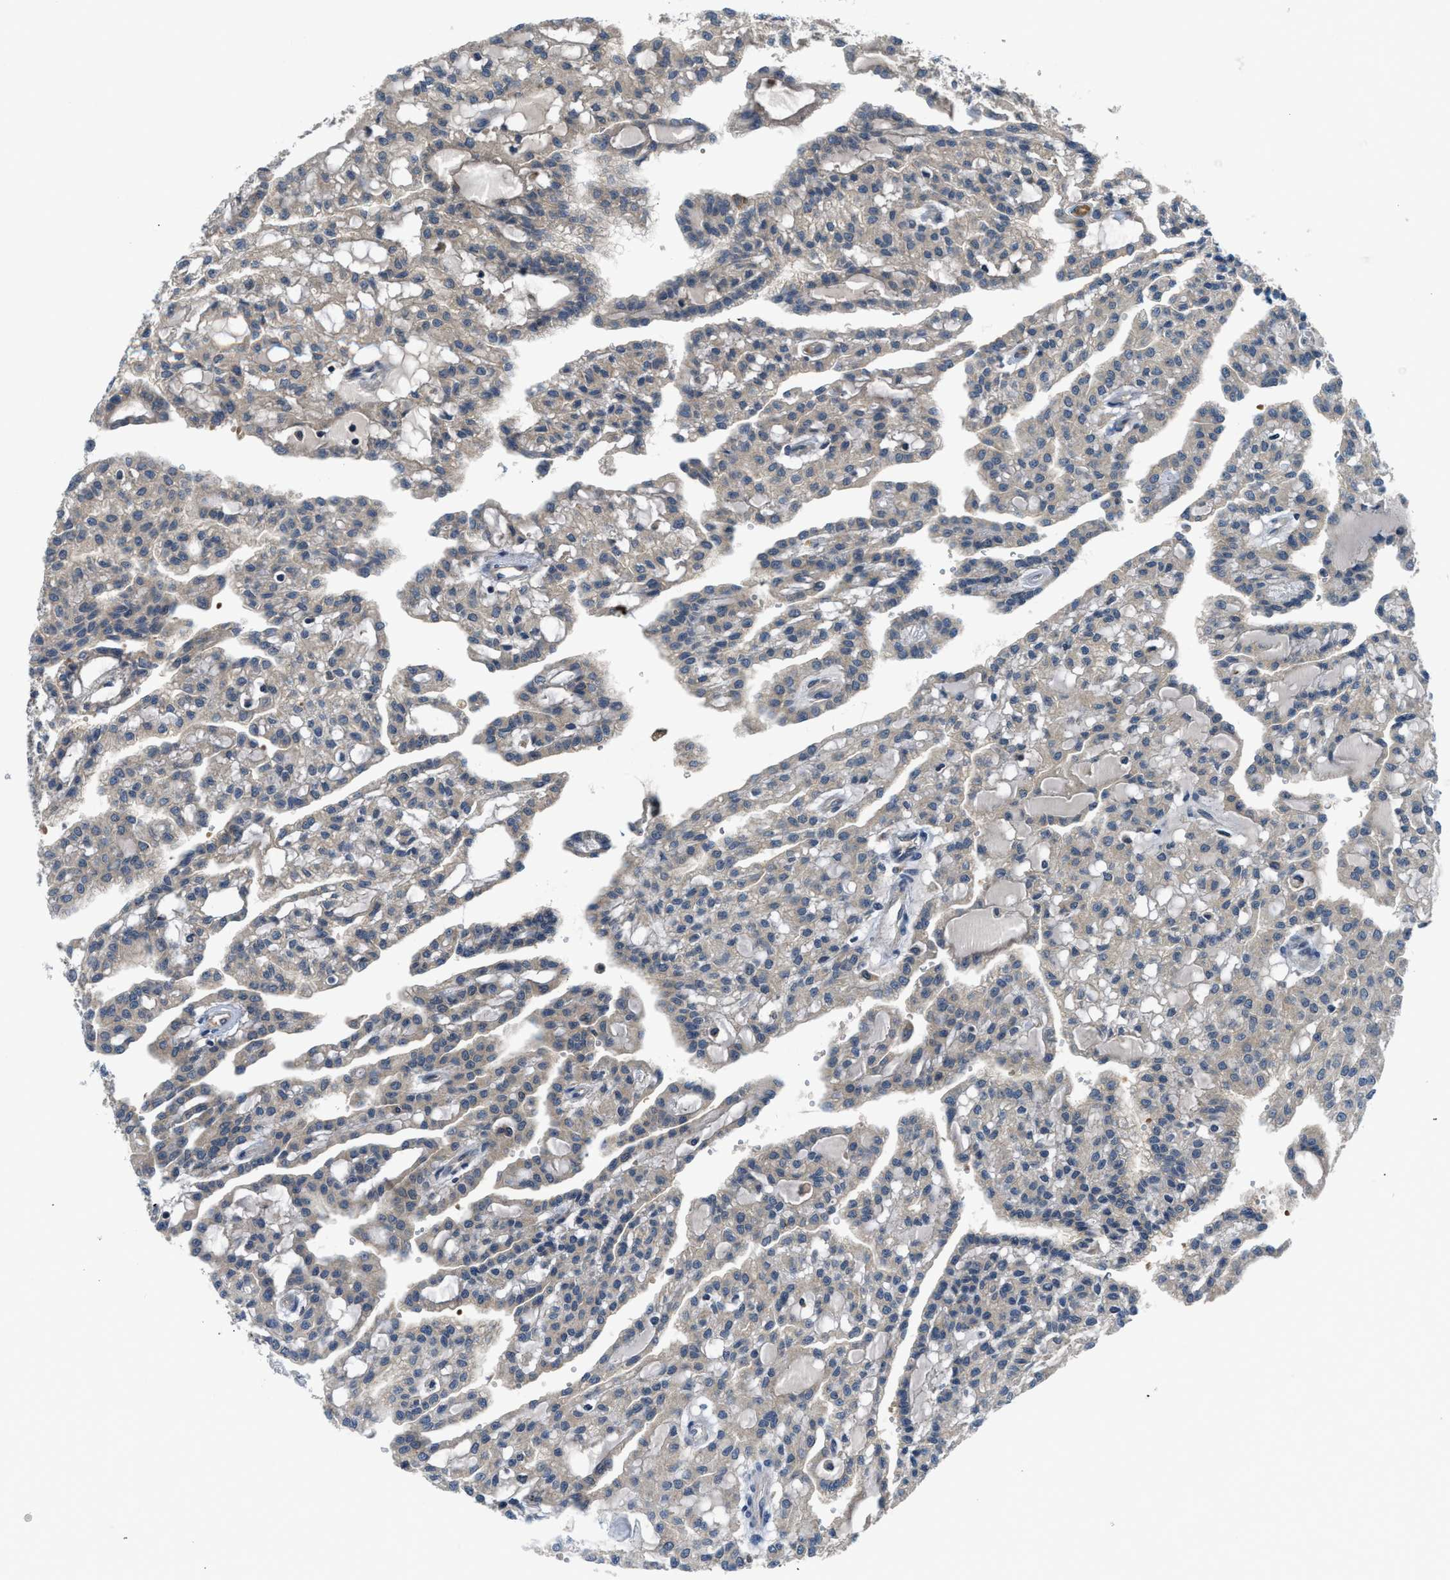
{"staining": {"intensity": "weak", "quantity": ">75%", "location": "cytoplasmic/membranous"}, "tissue": "renal cancer", "cell_type": "Tumor cells", "image_type": "cancer", "snomed": [{"axis": "morphology", "description": "Adenocarcinoma, NOS"}, {"axis": "topography", "description": "Kidney"}], "caption": "The histopathology image shows a brown stain indicating the presence of a protein in the cytoplasmic/membranous of tumor cells in renal cancer.", "gene": "PDE7A", "patient": {"sex": "male", "age": 63}}